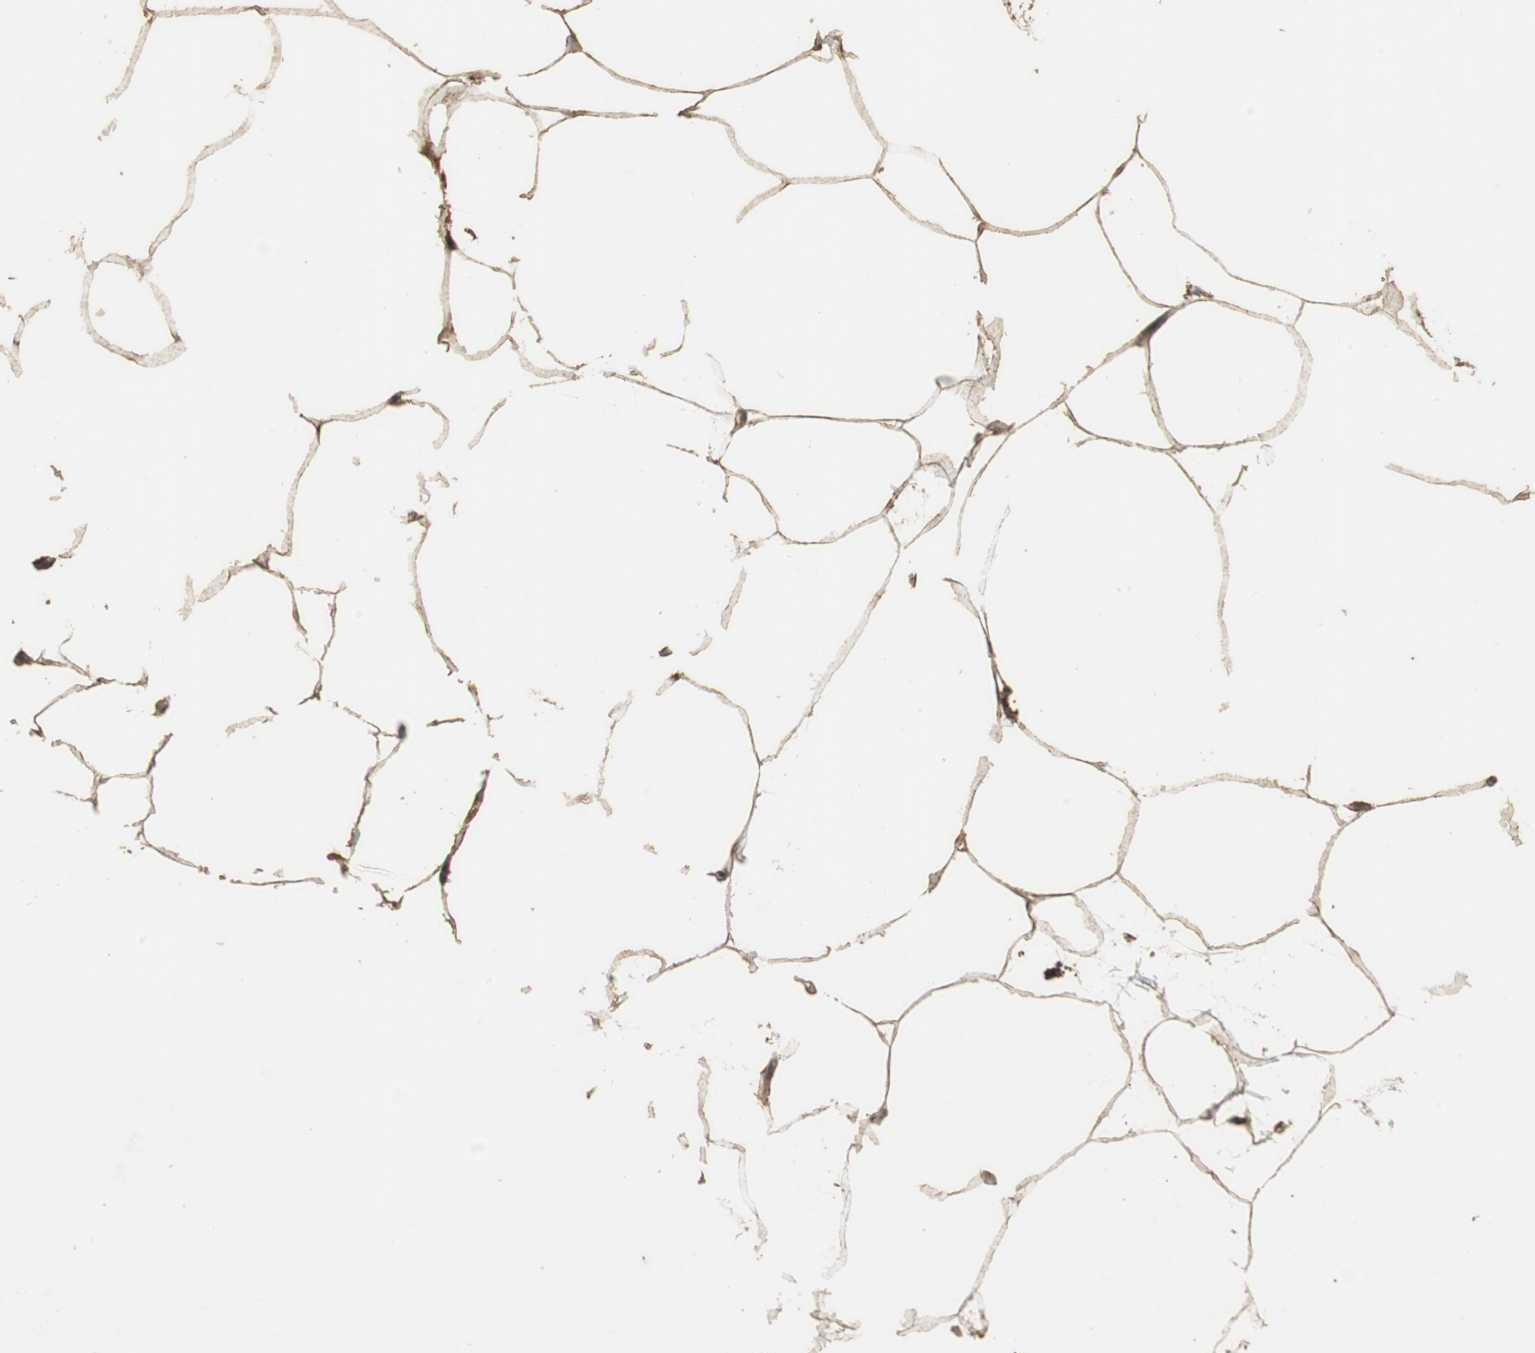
{"staining": {"intensity": "moderate", "quantity": "25%-75%", "location": "cytoplasmic/membranous"}, "tissue": "adipose tissue", "cell_type": "Adipocytes", "image_type": "normal", "snomed": [{"axis": "morphology", "description": "Normal tissue, NOS"}, {"axis": "topography", "description": "Breast"}, {"axis": "topography", "description": "Soft tissue"}], "caption": "This micrograph displays immunohistochemistry staining of unremarkable adipose tissue, with medium moderate cytoplasmic/membranous staining in about 25%-75% of adipocytes.", "gene": "TMPRSS4", "patient": {"sex": "female", "age": 25}}